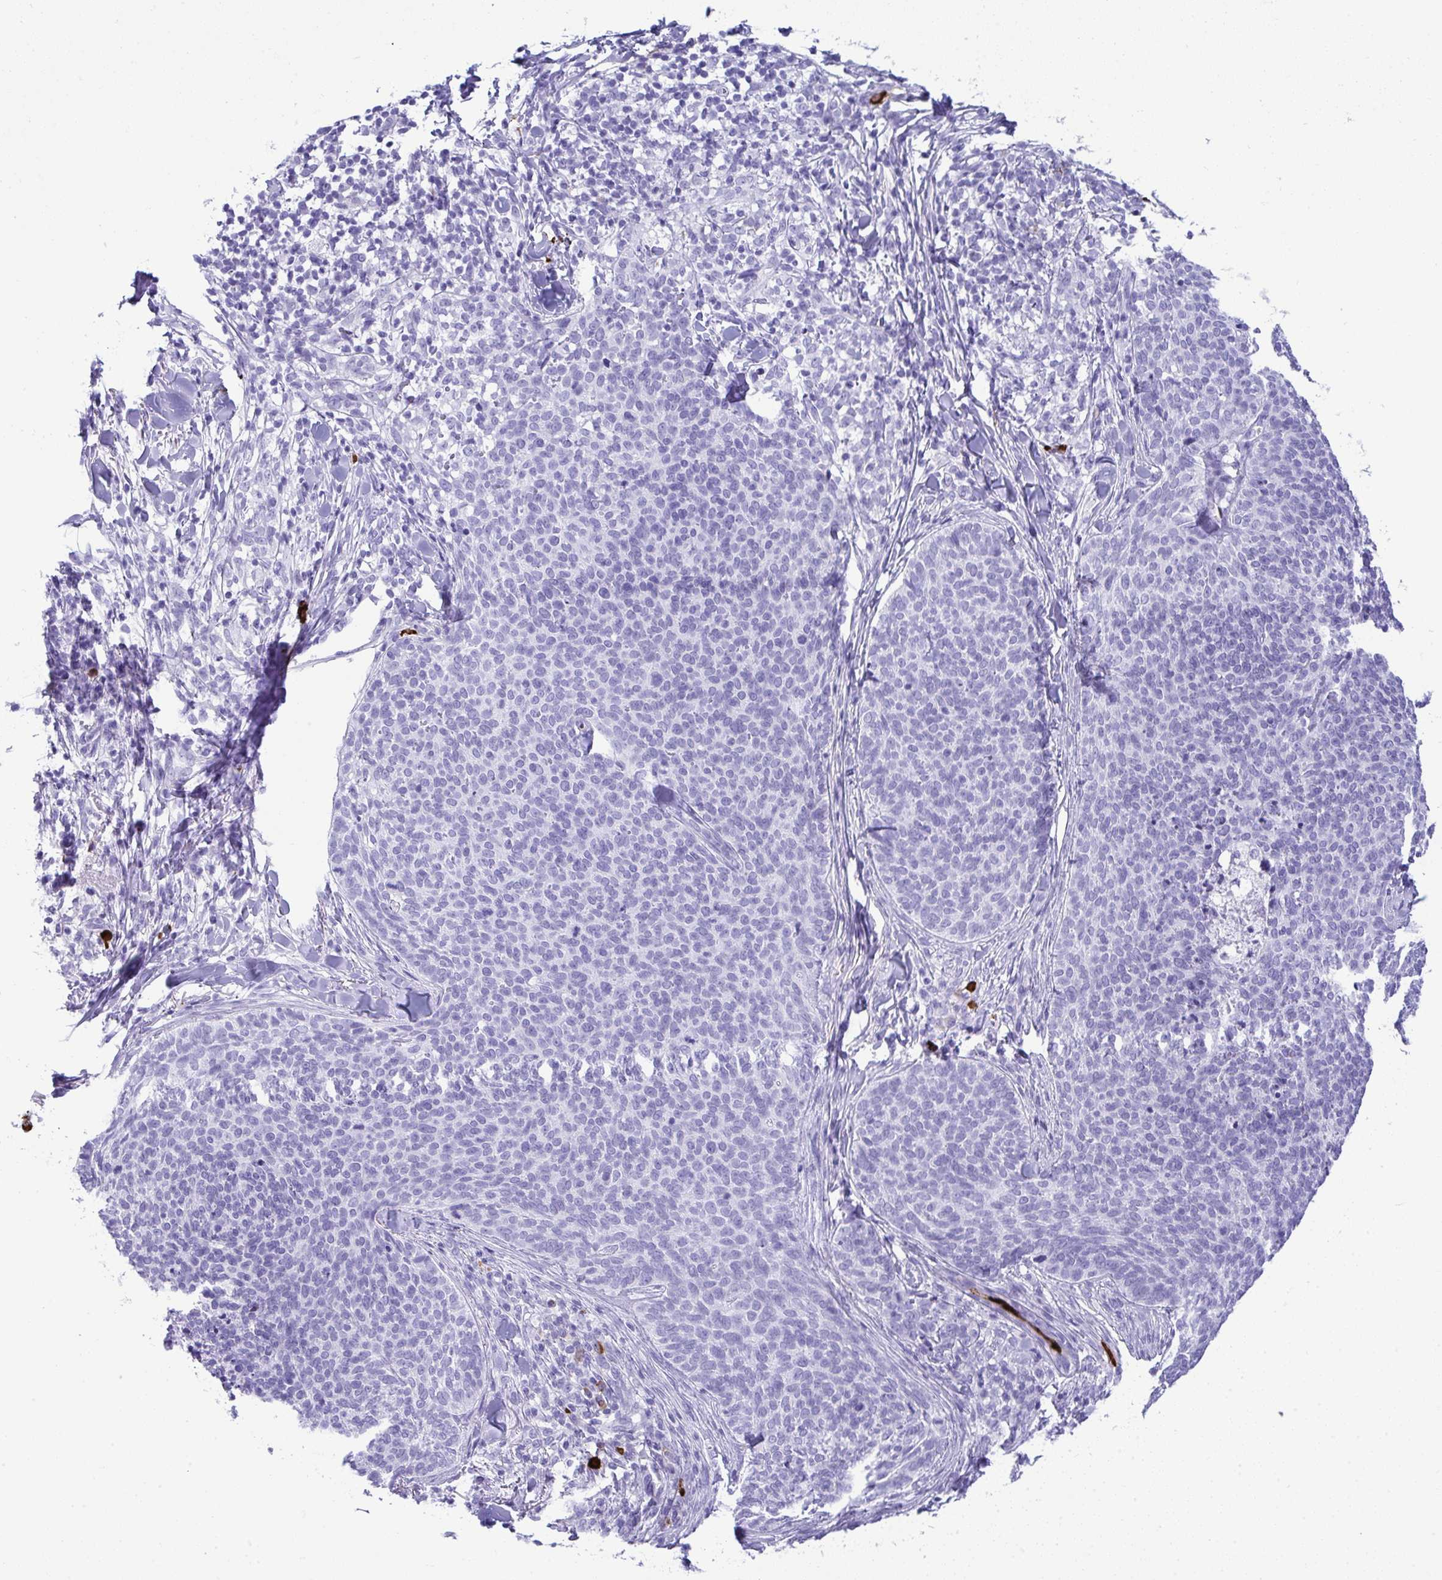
{"staining": {"intensity": "negative", "quantity": "none", "location": "none"}, "tissue": "skin cancer", "cell_type": "Tumor cells", "image_type": "cancer", "snomed": [{"axis": "morphology", "description": "Basal cell carcinoma"}, {"axis": "topography", "description": "Skin"}, {"axis": "topography", "description": "Skin of face"}], "caption": "An immunohistochemistry histopathology image of skin cancer (basal cell carcinoma) is shown. There is no staining in tumor cells of skin cancer (basal cell carcinoma).", "gene": "JCHAIN", "patient": {"sex": "male", "age": 56}}